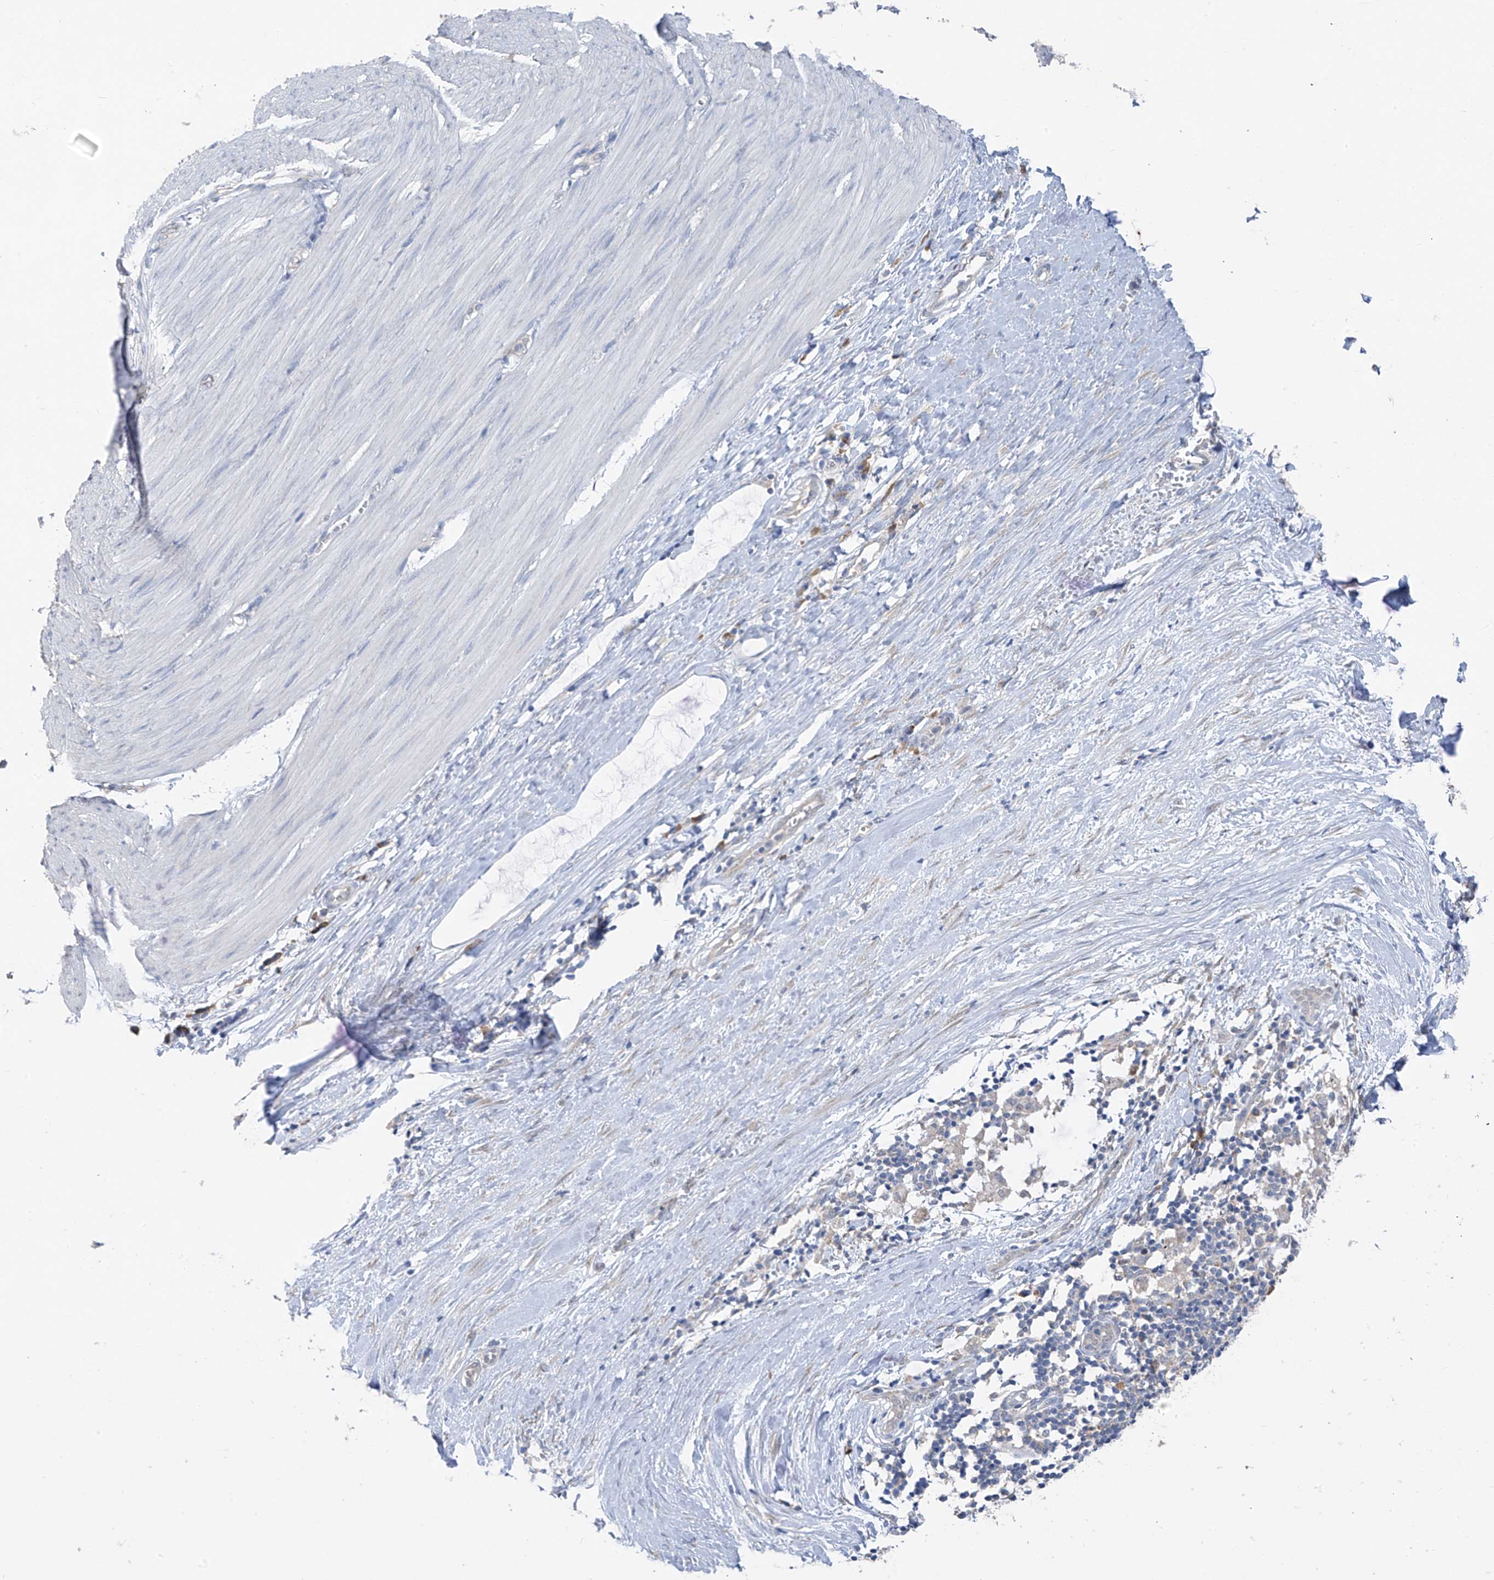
{"staining": {"intensity": "negative", "quantity": "none", "location": "none"}, "tissue": "smooth muscle", "cell_type": "Smooth muscle cells", "image_type": "normal", "snomed": [{"axis": "morphology", "description": "Normal tissue, NOS"}, {"axis": "morphology", "description": "Adenocarcinoma, NOS"}, {"axis": "topography", "description": "Colon"}, {"axis": "topography", "description": "Peripheral nerve tissue"}], "caption": "Immunohistochemistry of benign smooth muscle displays no positivity in smooth muscle cells.", "gene": "RPL4", "patient": {"sex": "male", "age": 14}}